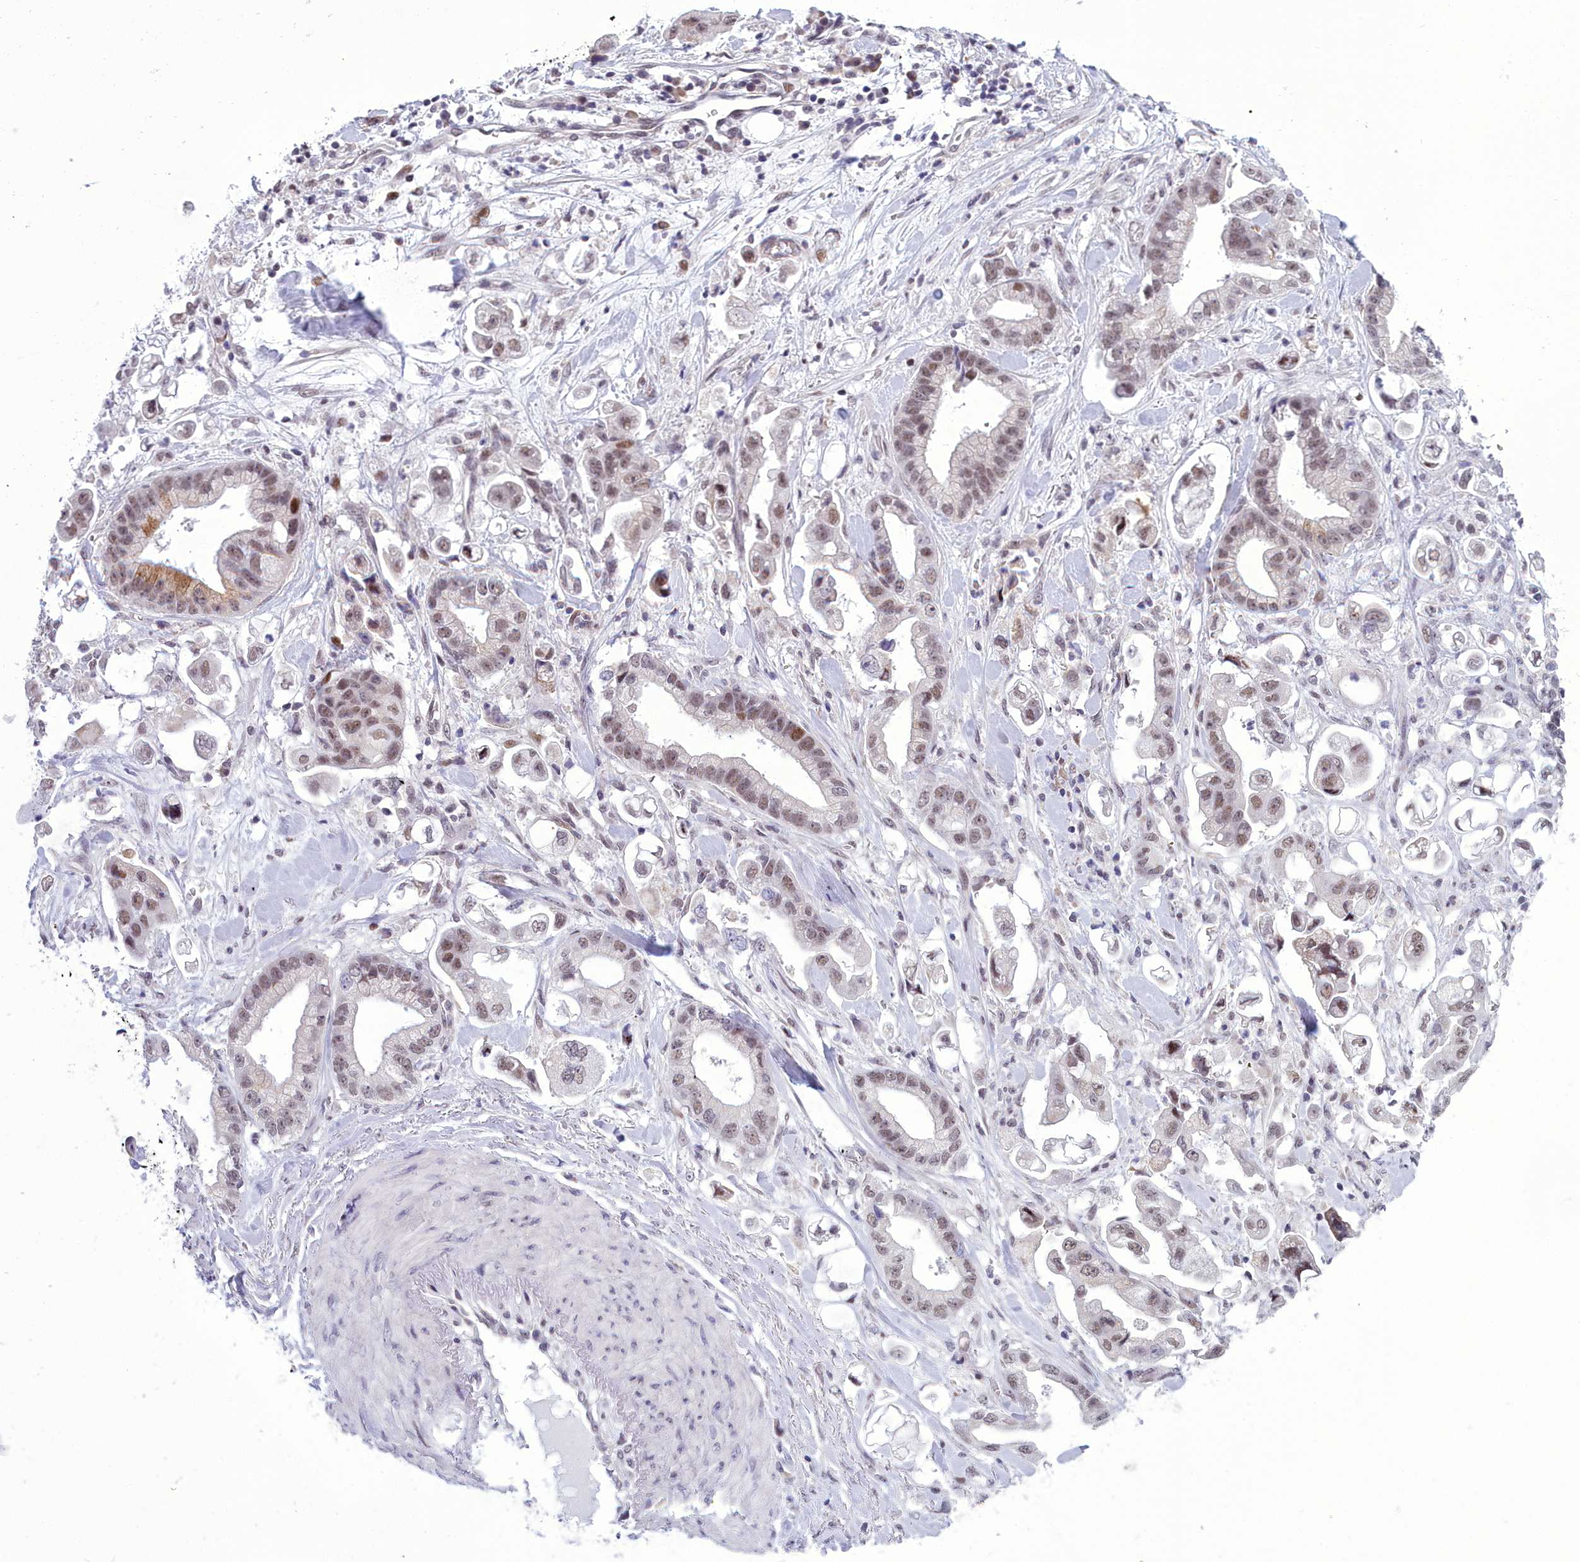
{"staining": {"intensity": "moderate", "quantity": ">75%", "location": "nuclear"}, "tissue": "stomach cancer", "cell_type": "Tumor cells", "image_type": "cancer", "snomed": [{"axis": "morphology", "description": "Adenocarcinoma, NOS"}, {"axis": "topography", "description": "Stomach"}], "caption": "DAB immunohistochemical staining of human adenocarcinoma (stomach) shows moderate nuclear protein expression in about >75% of tumor cells.", "gene": "CEACAM19", "patient": {"sex": "male", "age": 62}}